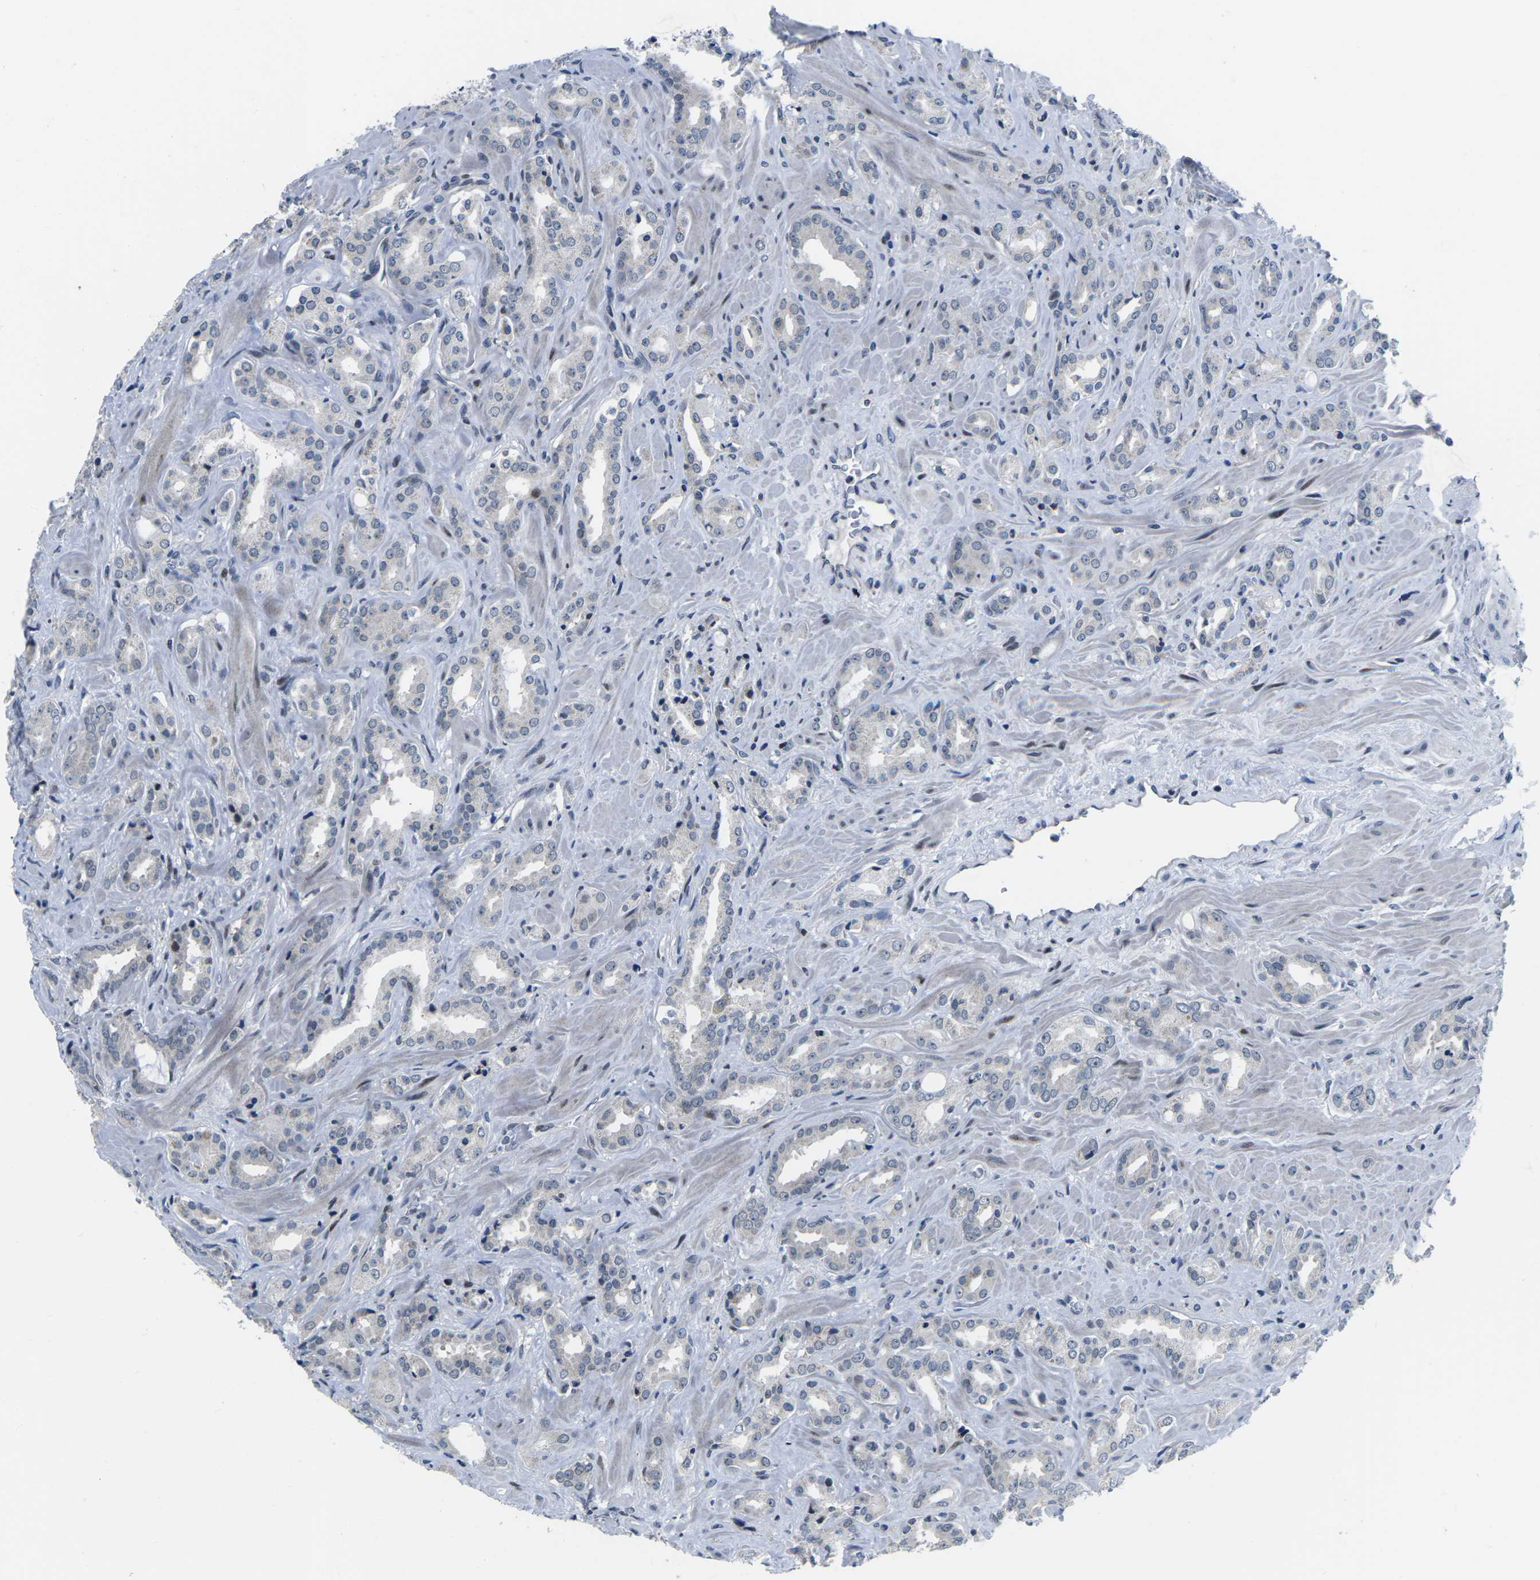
{"staining": {"intensity": "negative", "quantity": "none", "location": "none"}, "tissue": "prostate cancer", "cell_type": "Tumor cells", "image_type": "cancer", "snomed": [{"axis": "morphology", "description": "Adenocarcinoma, High grade"}, {"axis": "topography", "description": "Prostate"}], "caption": "Tumor cells are negative for brown protein staining in prostate cancer. The staining was performed using DAB (3,3'-diaminobenzidine) to visualize the protein expression in brown, while the nuclei were stained in blue with hematoxylin (Magnification: 20x).", "gene": "CDC73", "patient": {"sex": "male", "age": 64}}